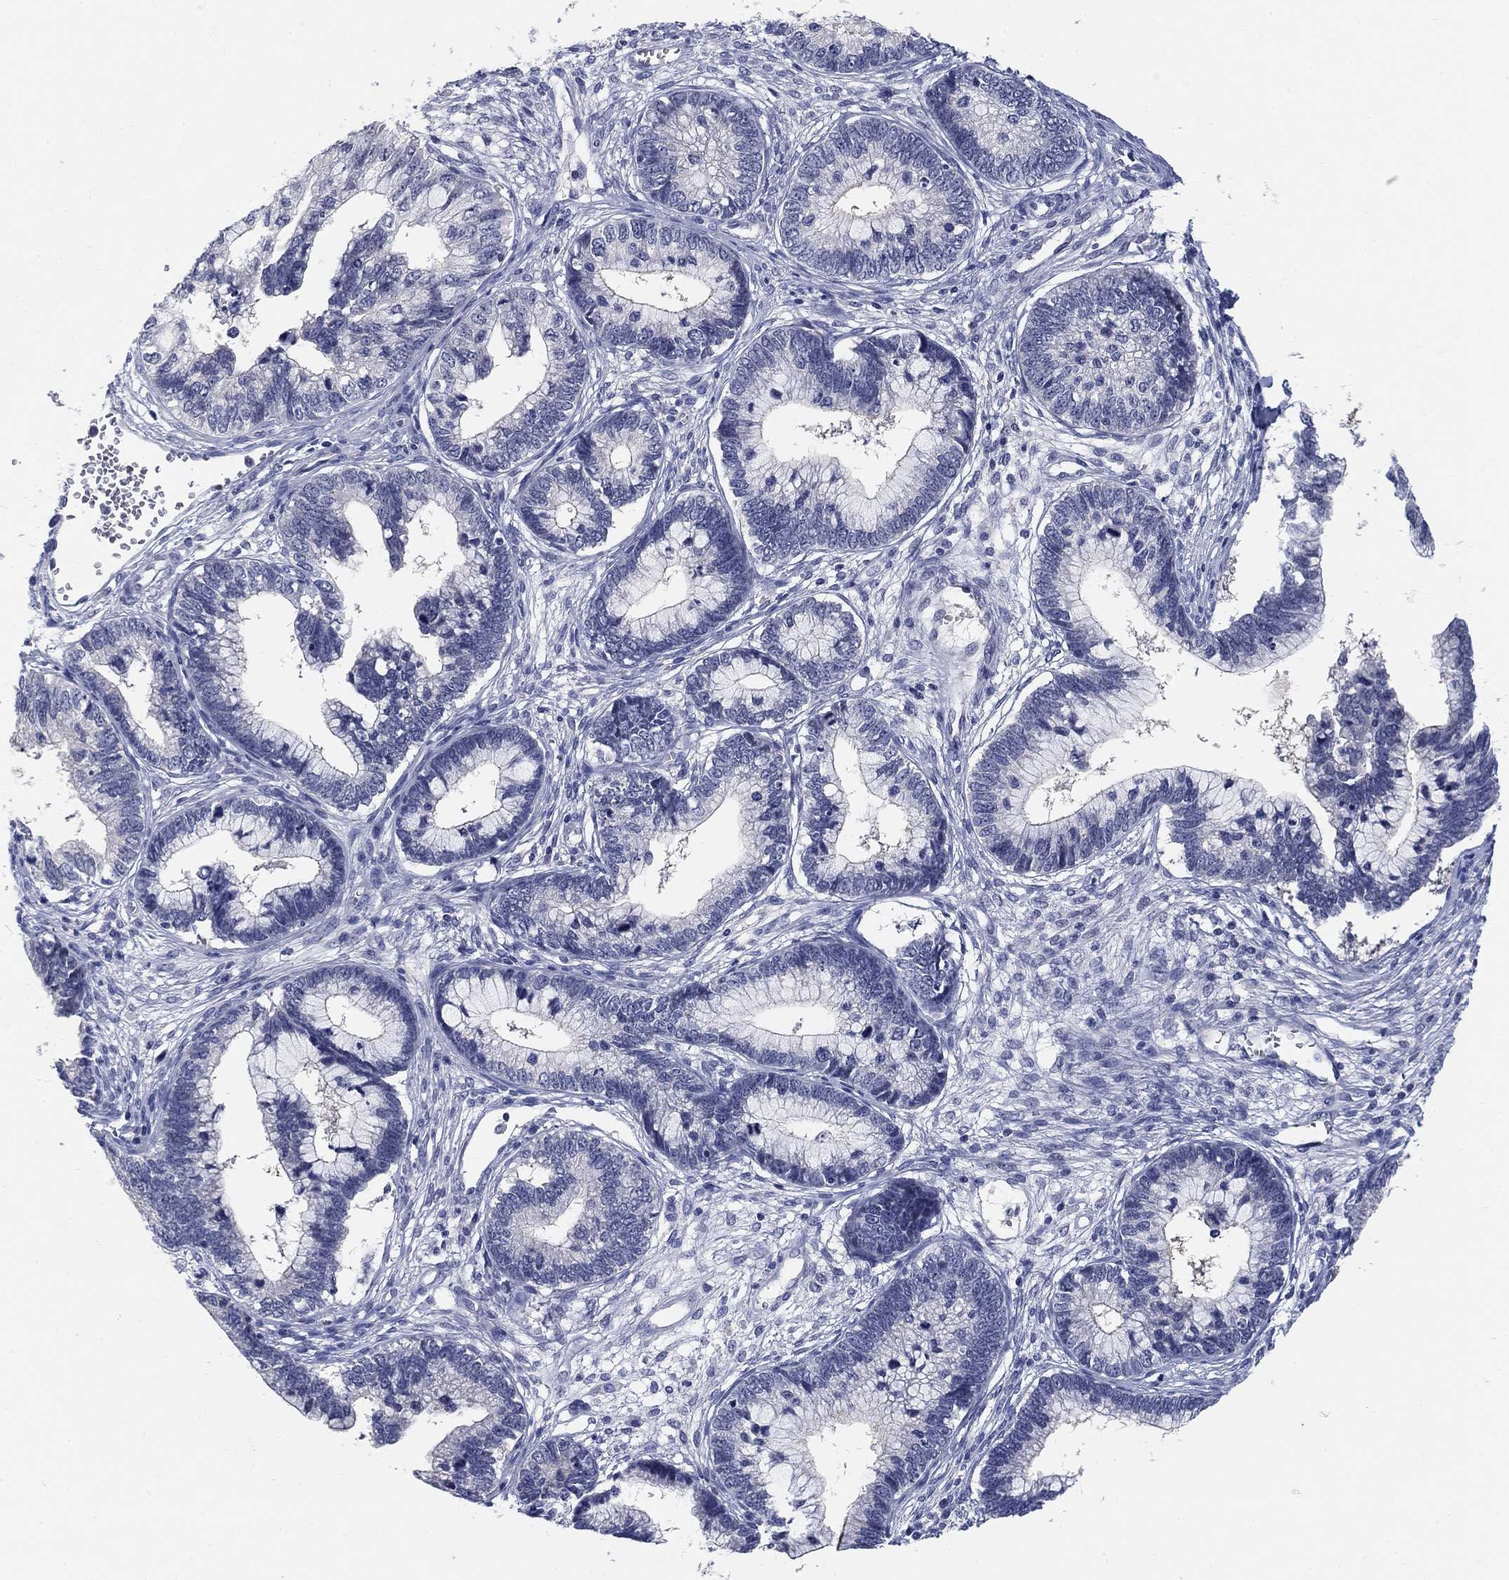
{"staining": {"intensity": "negative", "quantity": "none", "location": "none"}, "tissue": "cervical cancer", "cell_type": "Tumor cells", "image_type": "cancer", "snomed": [{"axis": "morphology", "description": "Adenocarcinoma, NOS"}, {"axis": "topography", "description": "Cervix"}], "caption": "The immunohistochemistry (IHC) image has no significant expression in tumor cells of cervical cancer tissue.", "gene": "CLUL1", "patient": {"sex": "female", "age": 44}}